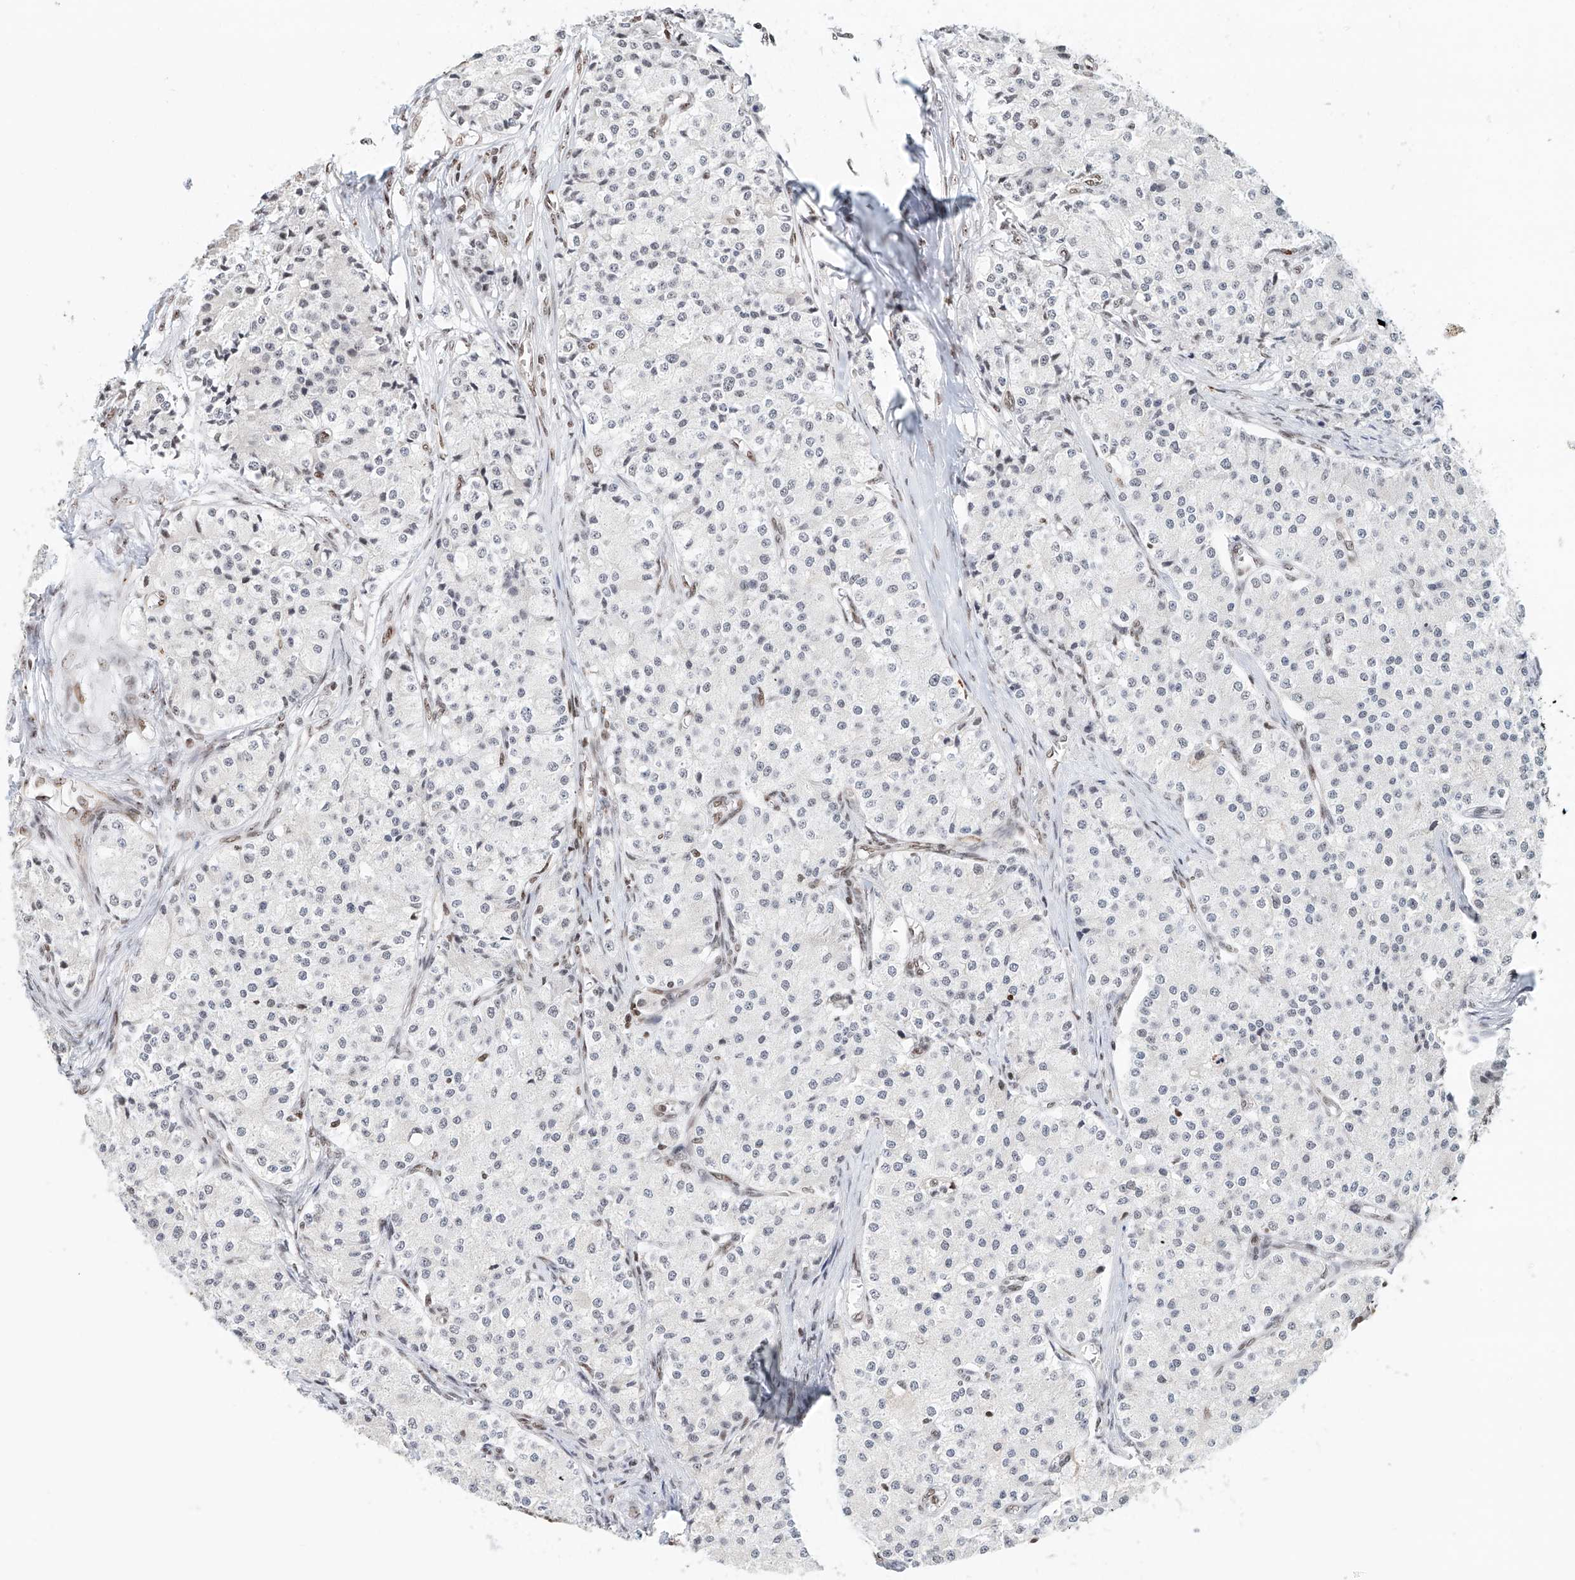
{"staining": {"intensity": "negative", "quantity": "none", "location": "none"}, "tissue": "carcinoid", "cell_type": "Tumor cells", "image_type": "cancer", "snomed": [{"axis": "morphology", "description": "Carcinoid, malignant, NOS"}, {"axis": "topography", "description": "Colon"}], "caption": "Tumor cells are negative for brown protein staining in malignant carcinoid.", "gene": "PRUNE2", "patient": {"sex": "female", "age": 52}}